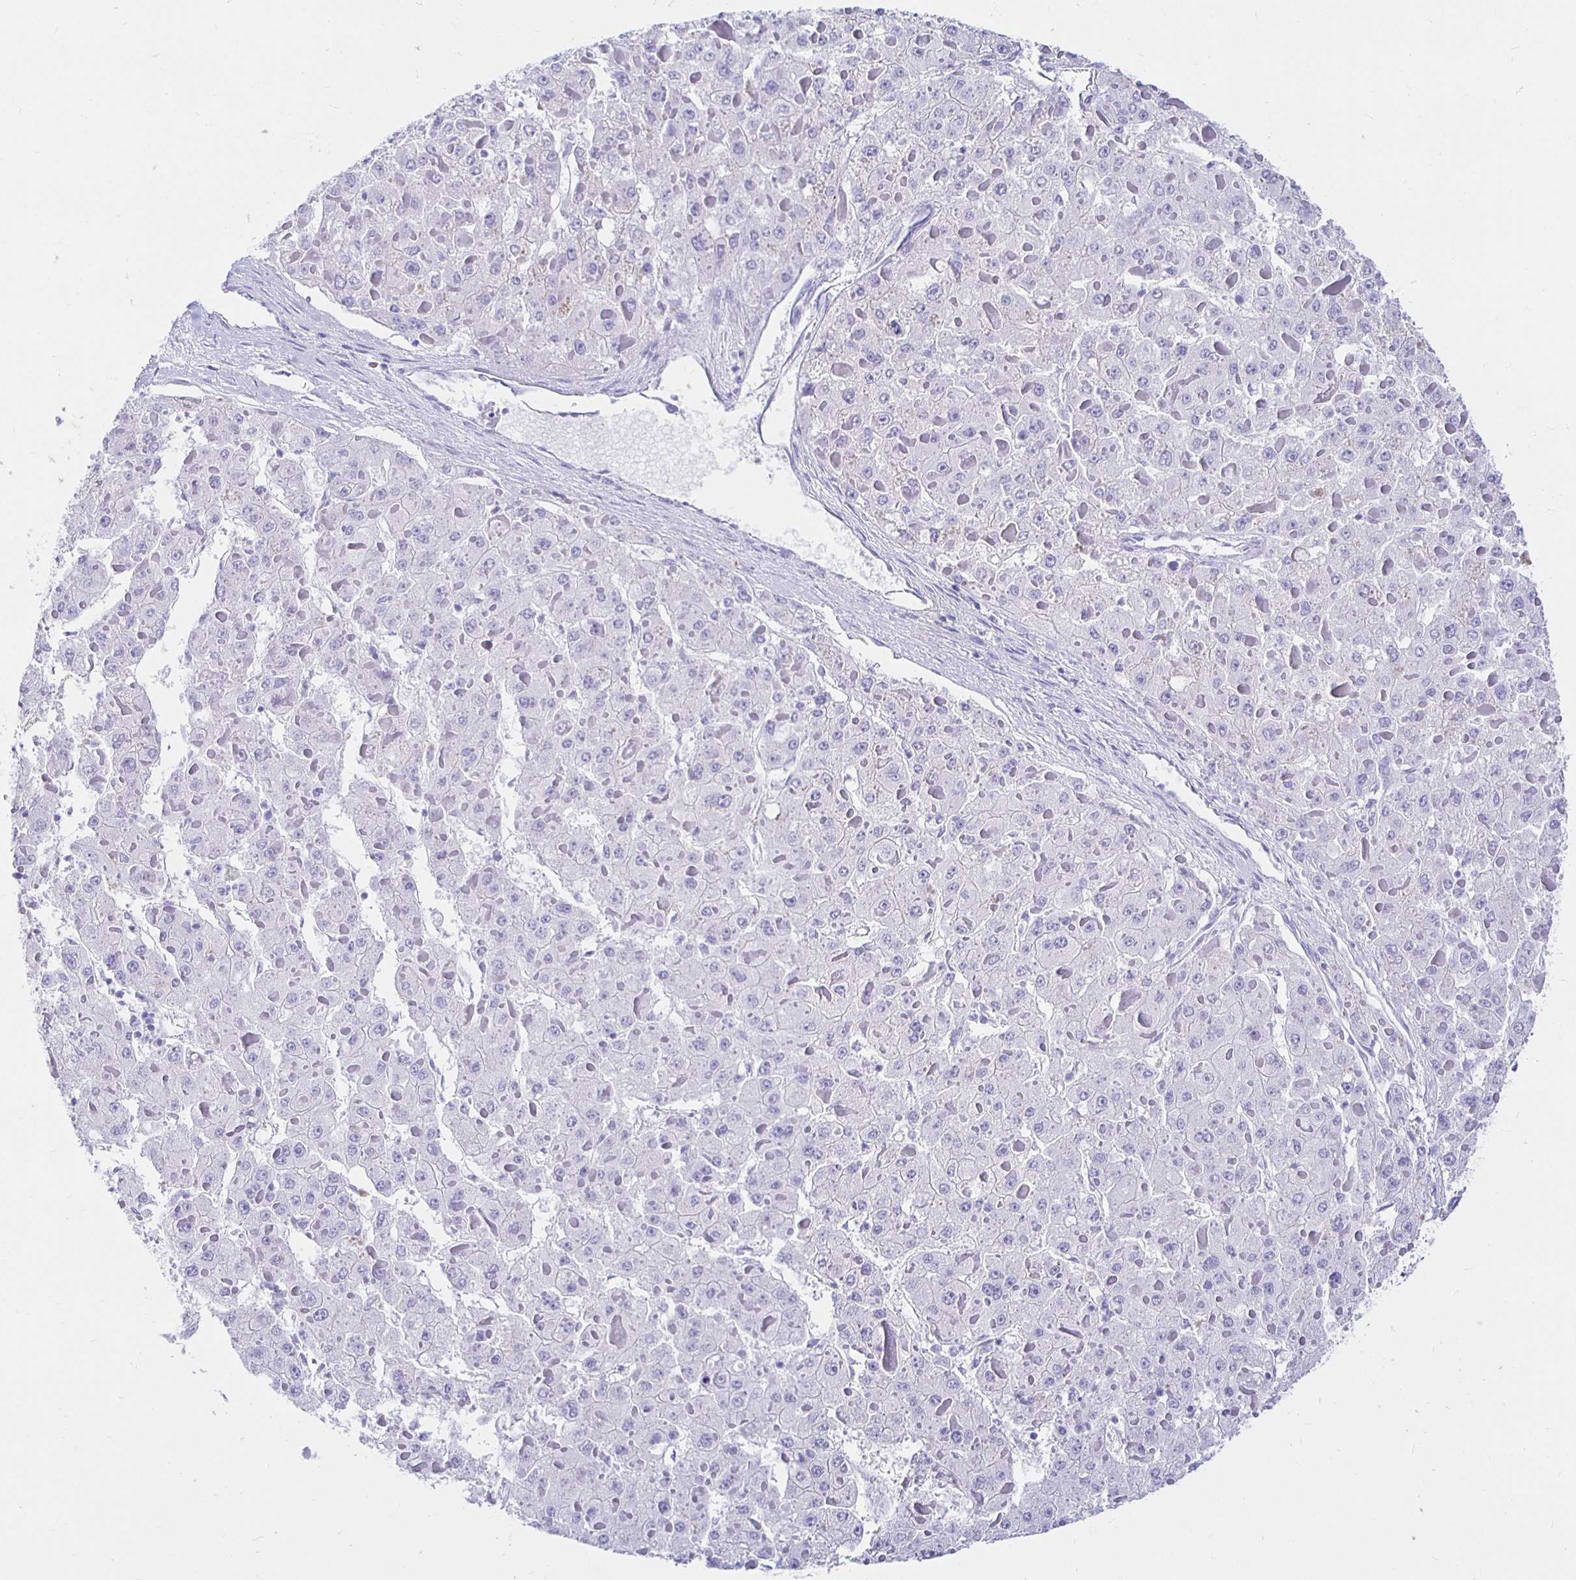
{"staining": {"intensity": "negative", "quantity": "none", "location": "none"}, "tissue": "liver cancer", "cell_type": "Tumor cells", "image_type": "cancer", "snomed": [{"axis": "morphology", "description": "Carcinoma, Hepatocellular, NOS"}, {"axis": "topography", "description": "Liver"}], "caption": "A photomicrograph of human liver cancer (hepatocellular carcinoma) is negative for staining in tumor cells.", "gene": "UMOD", "patient": {"sex": "female", "age": 73}}